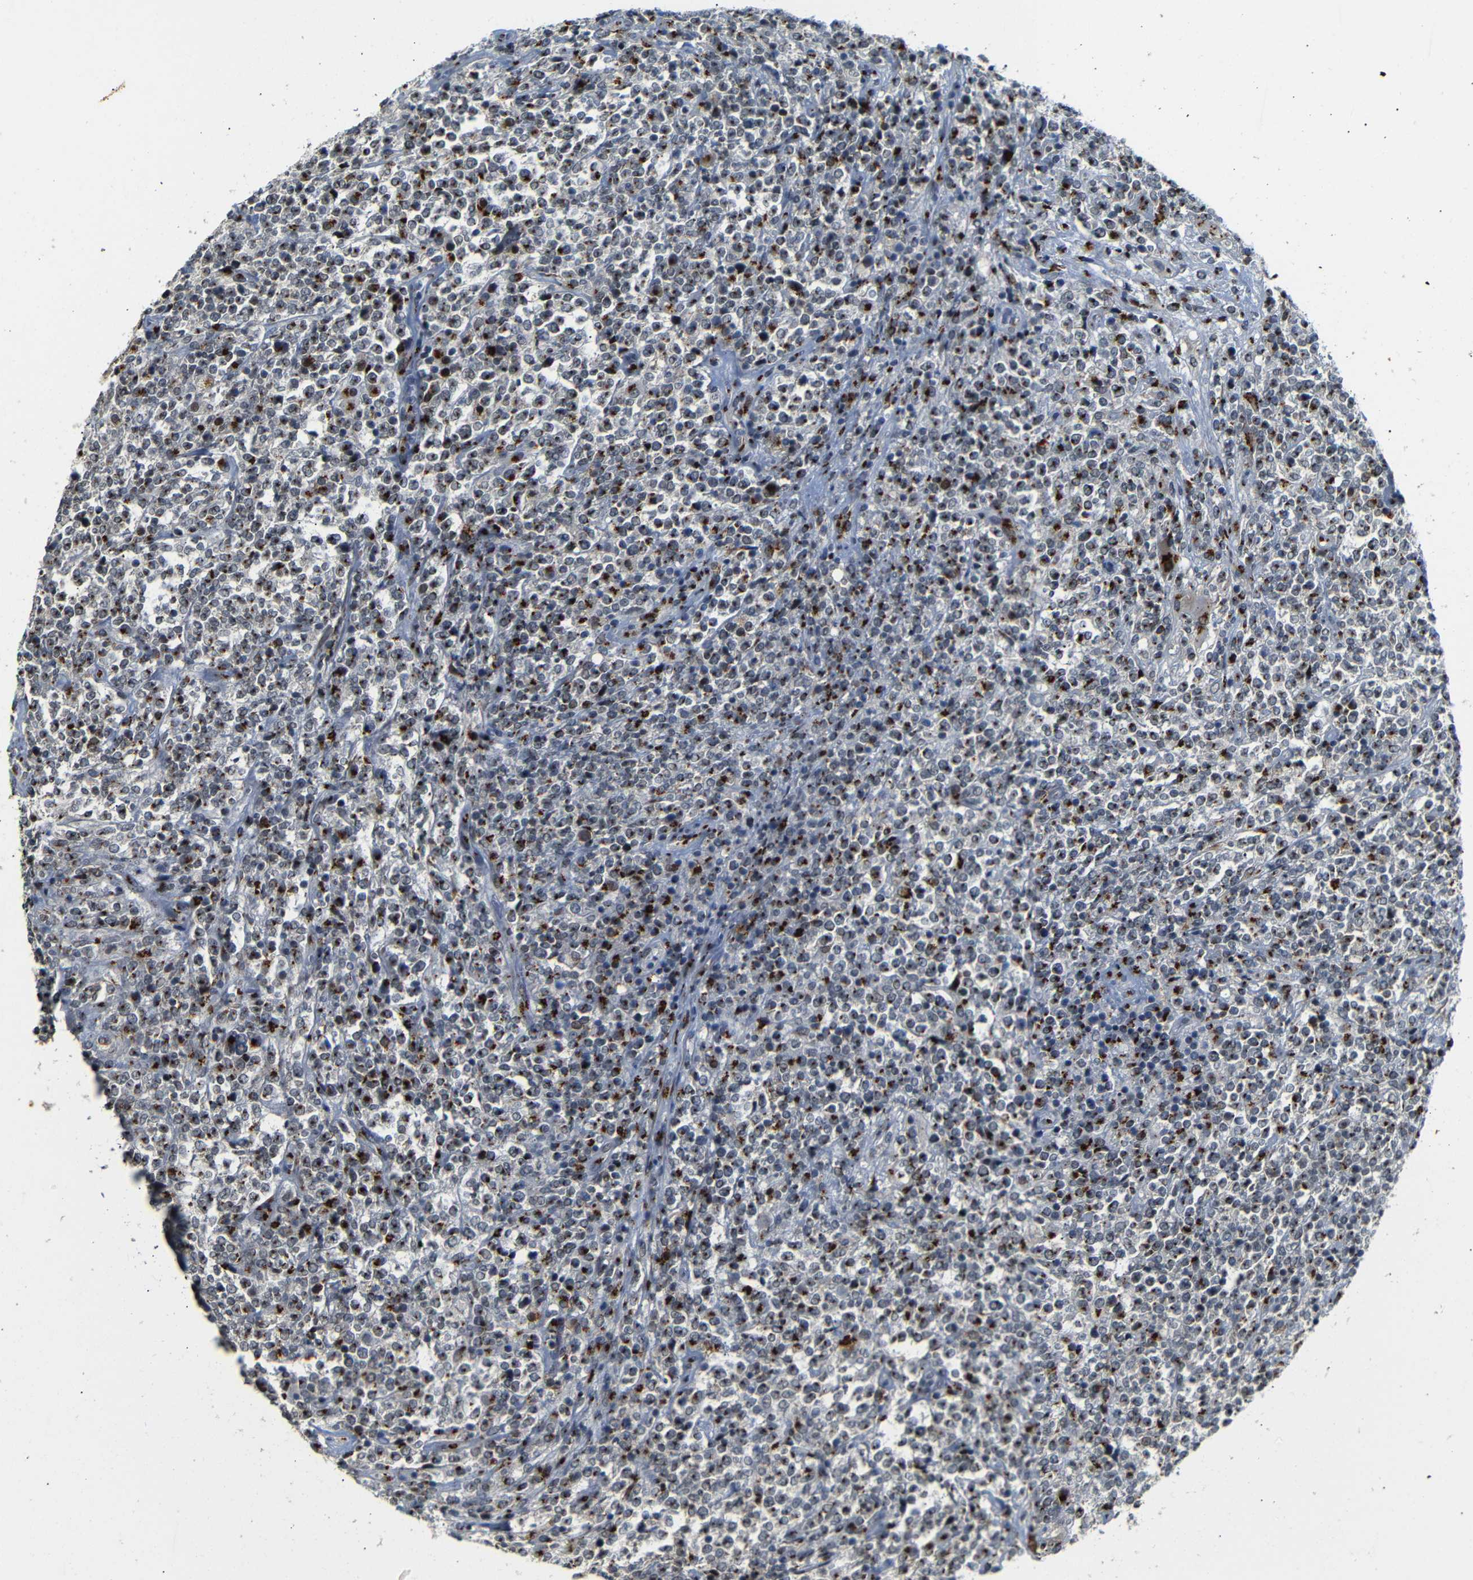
{"staining": {"intensity": "strong", "quantity": ">75%", "location": "cytoplasmic/membranous"}, "tissue": "lymphoma", "cell_type": "Tumor cells", "image_type": "cancer", "snomed": [{"axis": "morphology", "description": "Malignant lymphoma, non-Hodgkin's type, High grade"}, {"axis": "topography", "description": "Soft tissue"}], "caption": "About >75% of tumor cells in human high-grade malignant lymphoma, non-Hodgkin's type reveal strong cytoplasmic/membranous protein positivity as visualized by brown immunohistochemical staining.", "gene": "TGOLN2", "patient": {"sex": "male", "age": 18}}